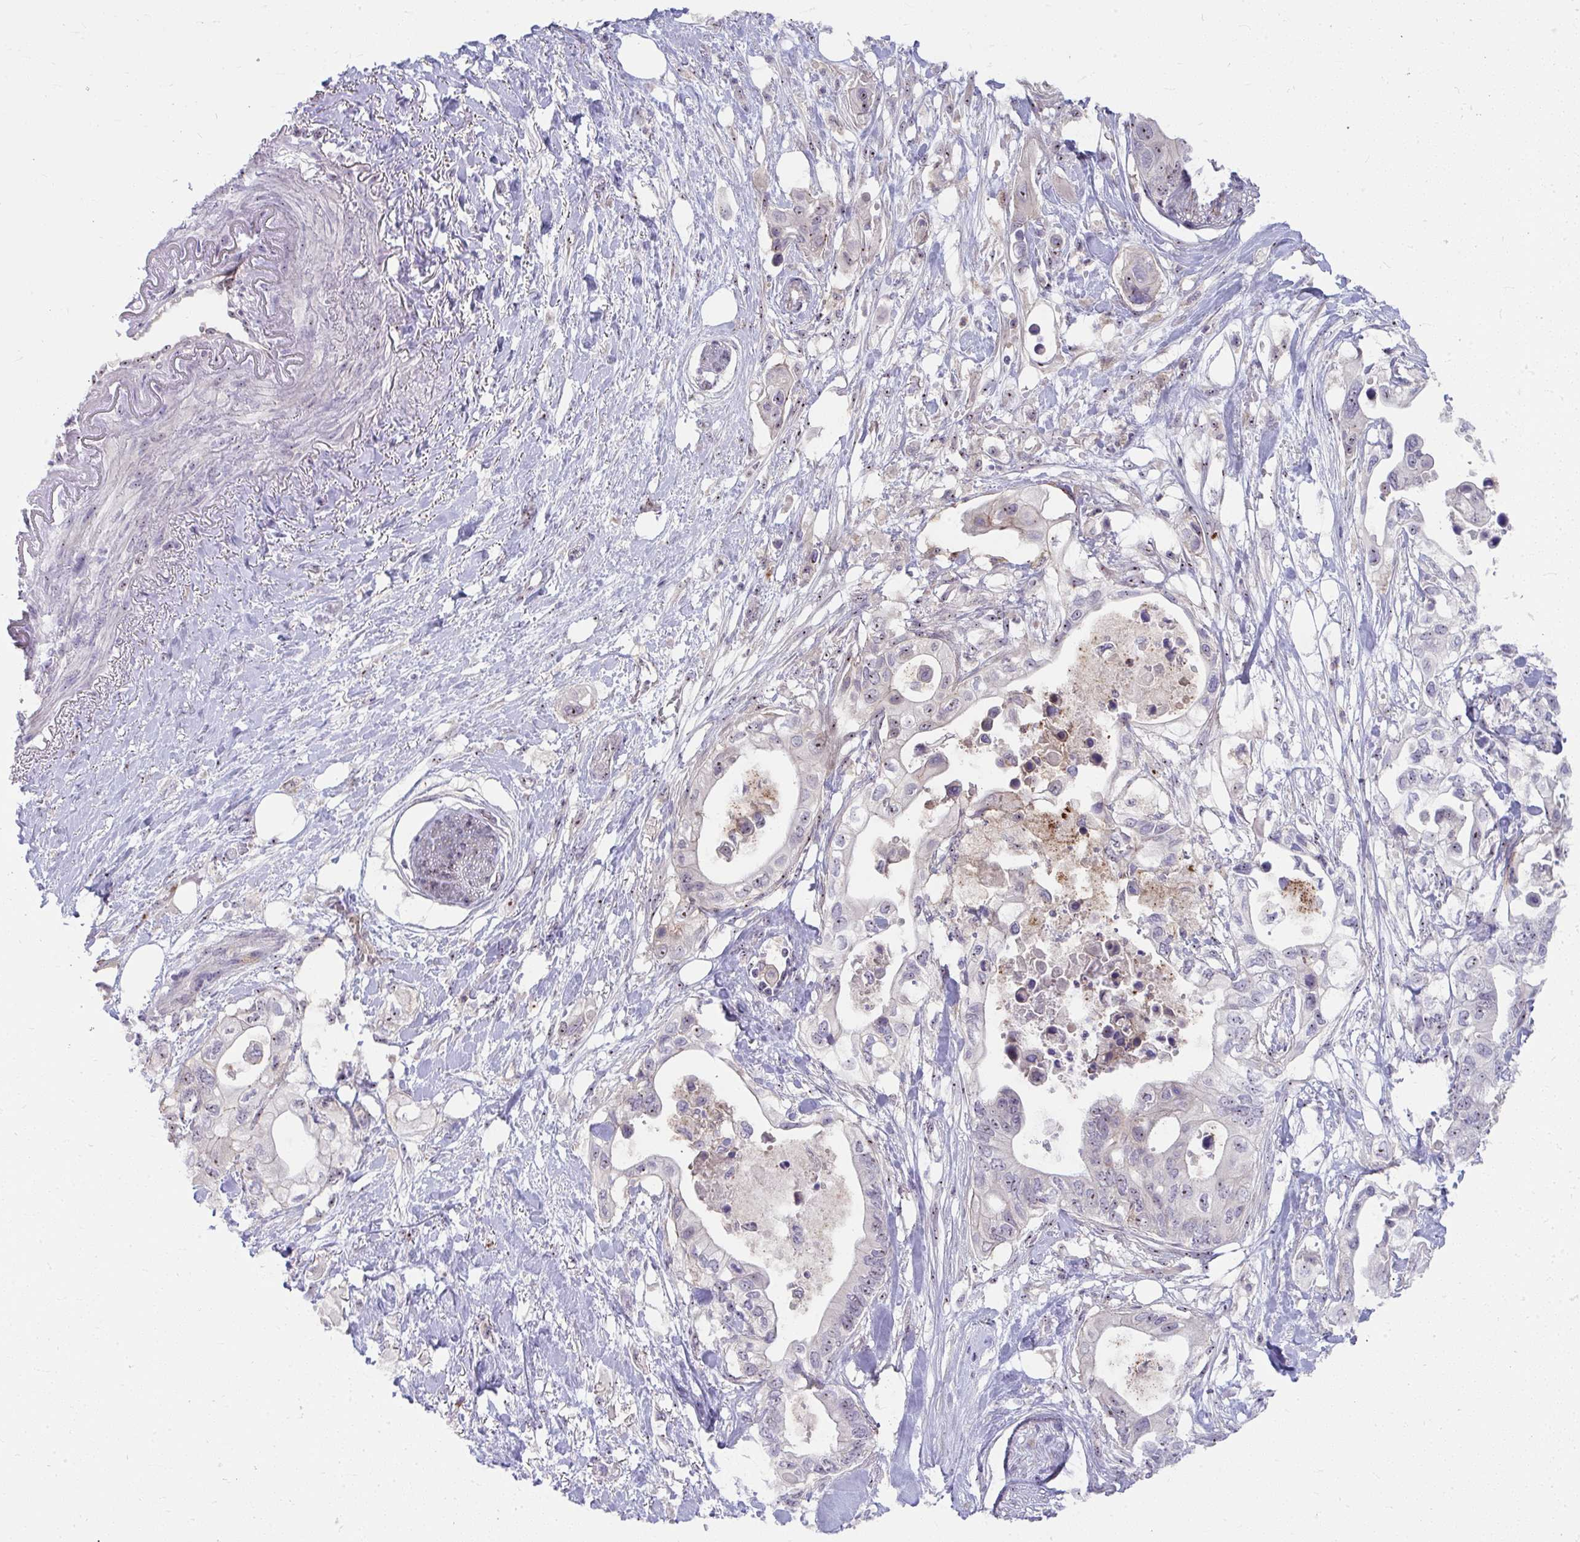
{"staining": {"intensity": "weak", "quantity": "<25%", "location": "nuclear"}, "tissue": "pancreatic cancer", "cell_type": "Tumor cells", "image_type": "cancer", "snomed": [{"axis": "morphology", "description": "Adenocarcinoma, NOS"}, {"axis": "topography", "description": "Pancreas"}], "caption": "The image displays no staining of tumor cells in adenocarcinoma (pancreatic).", "gene": "MUS81", "patient": {"sex": "female", "age": 63}}